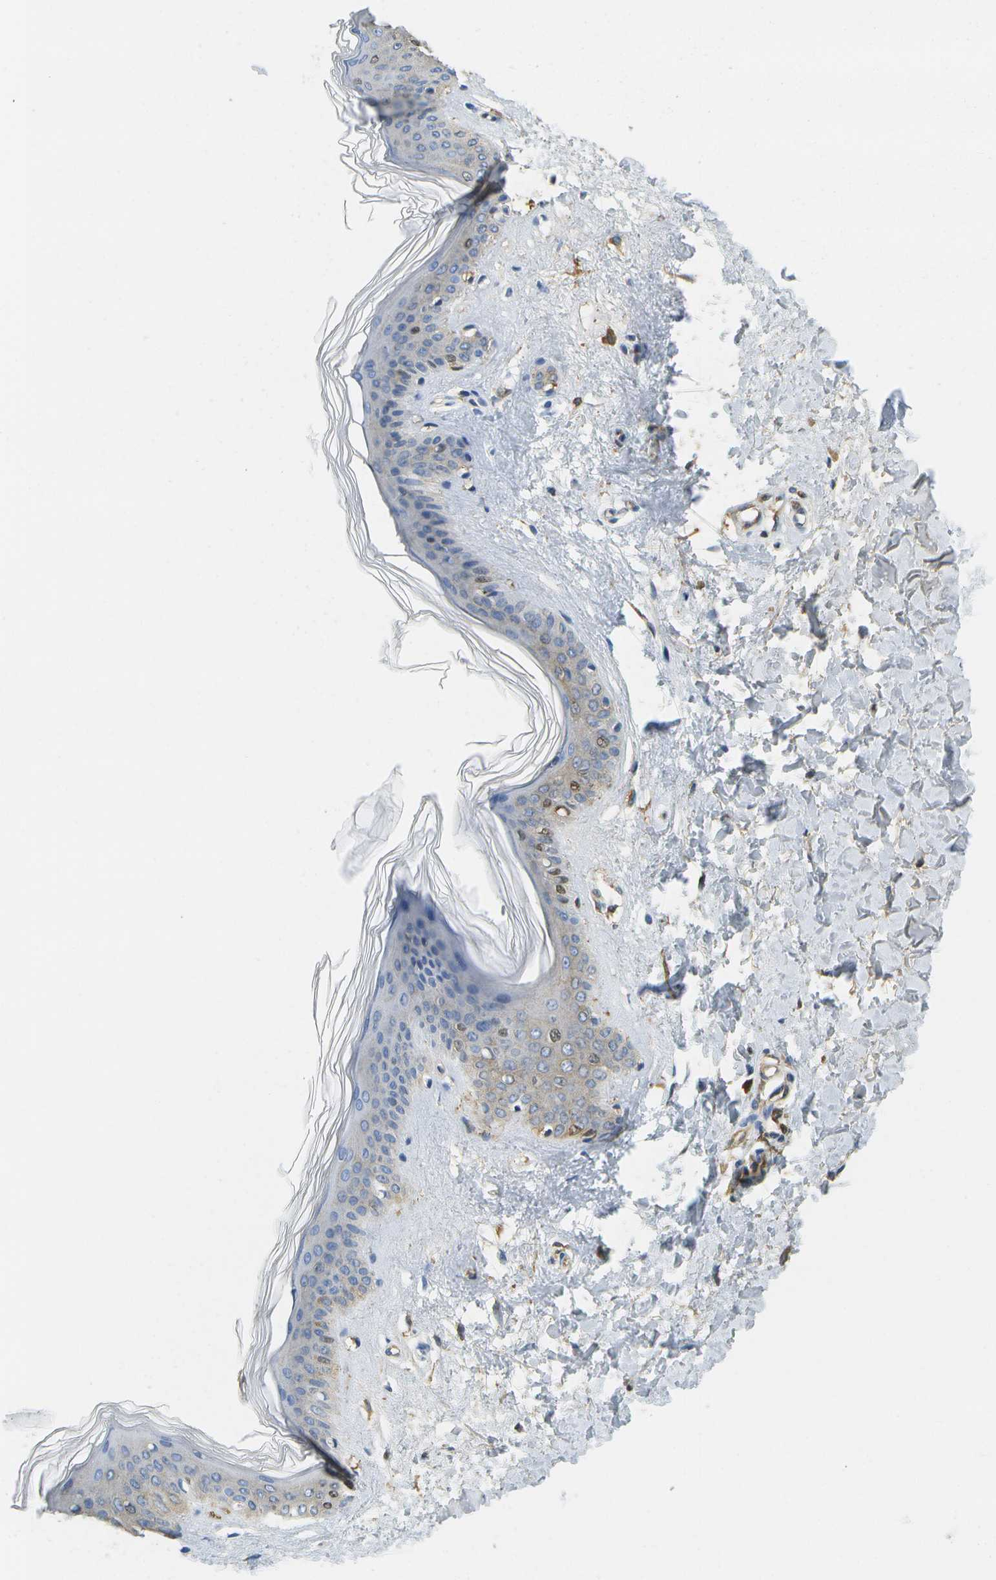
{"staining": {"intensity": "weak", "quantity": "25%-75%", "location": "cytoplasmic/membranous"}, "tissue": "skin", "cell_type": "Fibroblasts", "image_type": "normal", "snomed": [{"axis": "morphology", "description": "Normal tissue, NOS"}, {"axis": "topography", "description": "Skin"}], "caption": "DAB (3,3'-diaminobenzidine) immunohistochemical staining of benign human skin displays weak cytoplasmic/membranous protein staining in about 25%-75% of fibroblasts.", "gene": "SERPINA1", "patient": {"sex": "female", "age": 41}}